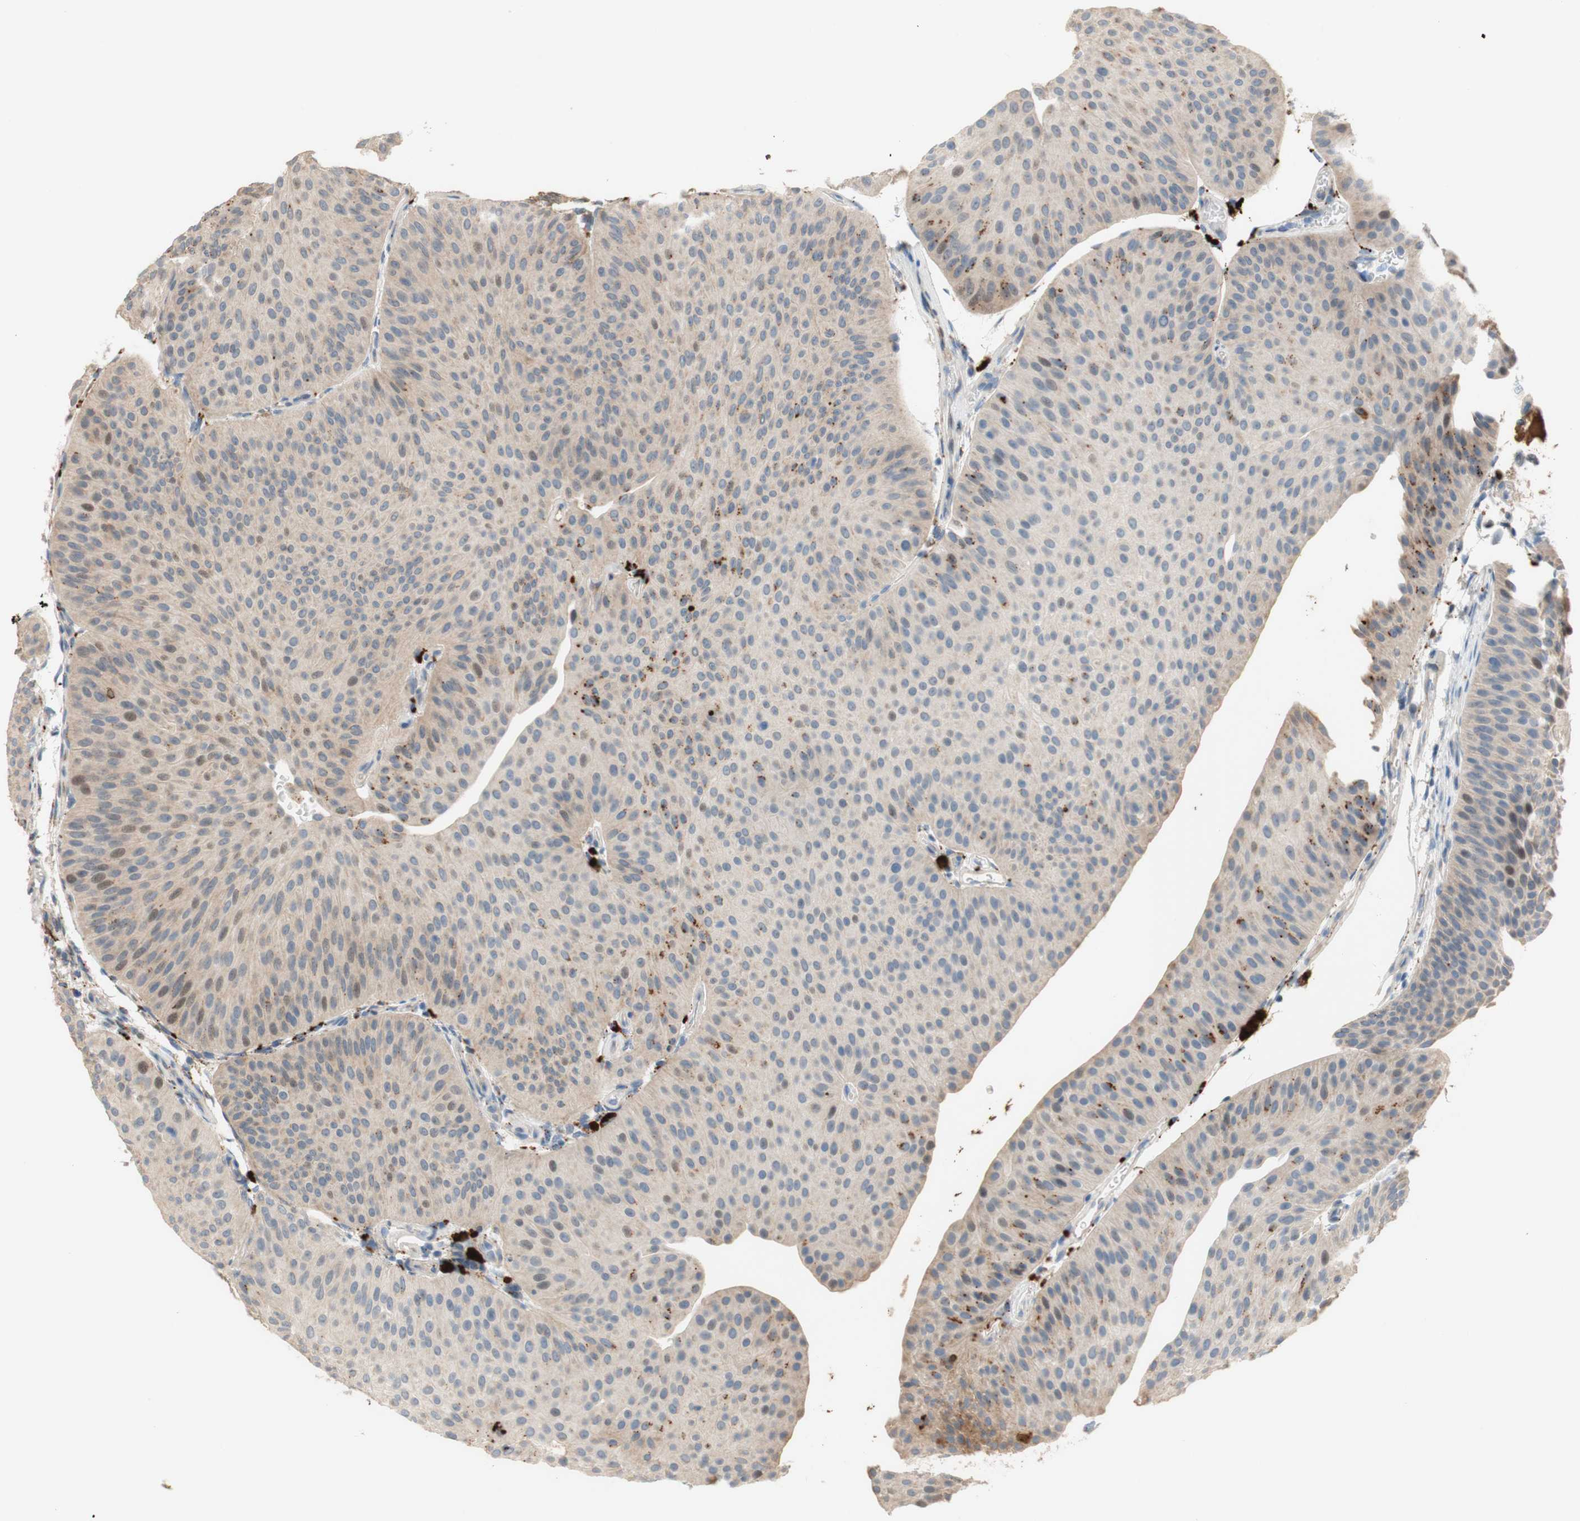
{"staining": {"intensity": "weak", "quantity": "<25%", "location": "nuclear"}, "tissue": "urothelial cancer", "cell_type": "Tumor cells", "image_type": "cancer", "snomed": [{"axis": "morphology", "description": "Urothelial carcinoma, Low grade"}, {"axis": "topography", "description": "Urinary bladder"}], "caption": "IHC micrograph of human urothelial cancer stained for a protein (brown), which displays no positivity in tumor cells. (Stains: DAB immunohistochemistry with hematoxylin counter stain, Microscopy: brightfield microscopy at high magnification).", "gene": "PTPN21", "patient": {"sex": "female", "age": 60}}